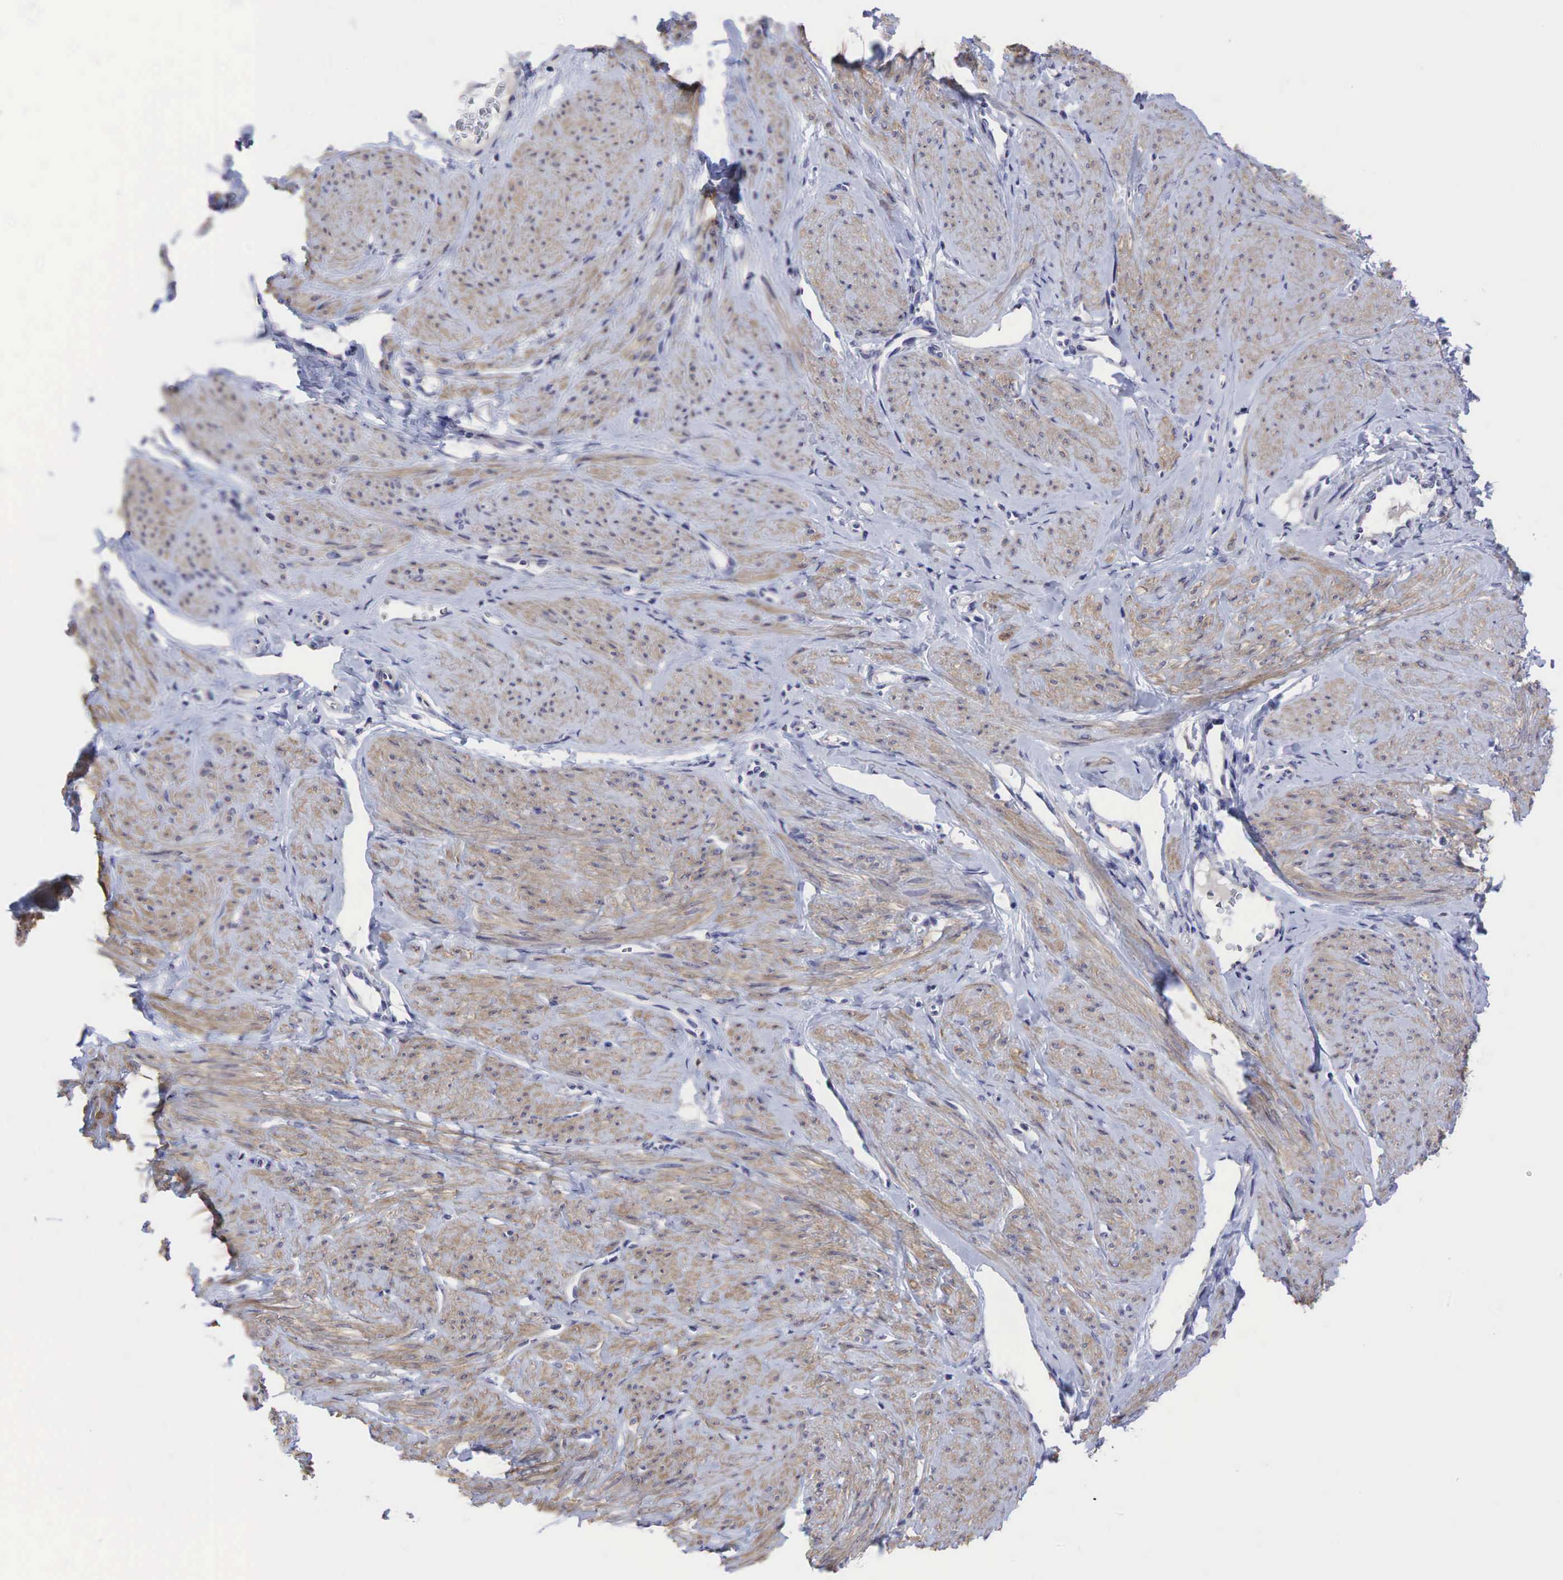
{"staining": {"intensity": "weak", "quantity": "25%-75%", "location": "cytoplasmic/membranous"}, "tissue": "smooth muscle", "cell_type": "Smooth muscle cells", "image_type": "normal", "snomed": [{"axis": "morphology", "description": "Normal tissue, NOS"}, {"axis": "topography", "description": "Uterus"}], "caption": "Smooth muscle cells show low levels of weak cytoplasmic/membranous expression in about 25%-75% of cells in benign smooth muscle.", "gene": "CCND1", "patient": {"sex": "female", "age": 45}}